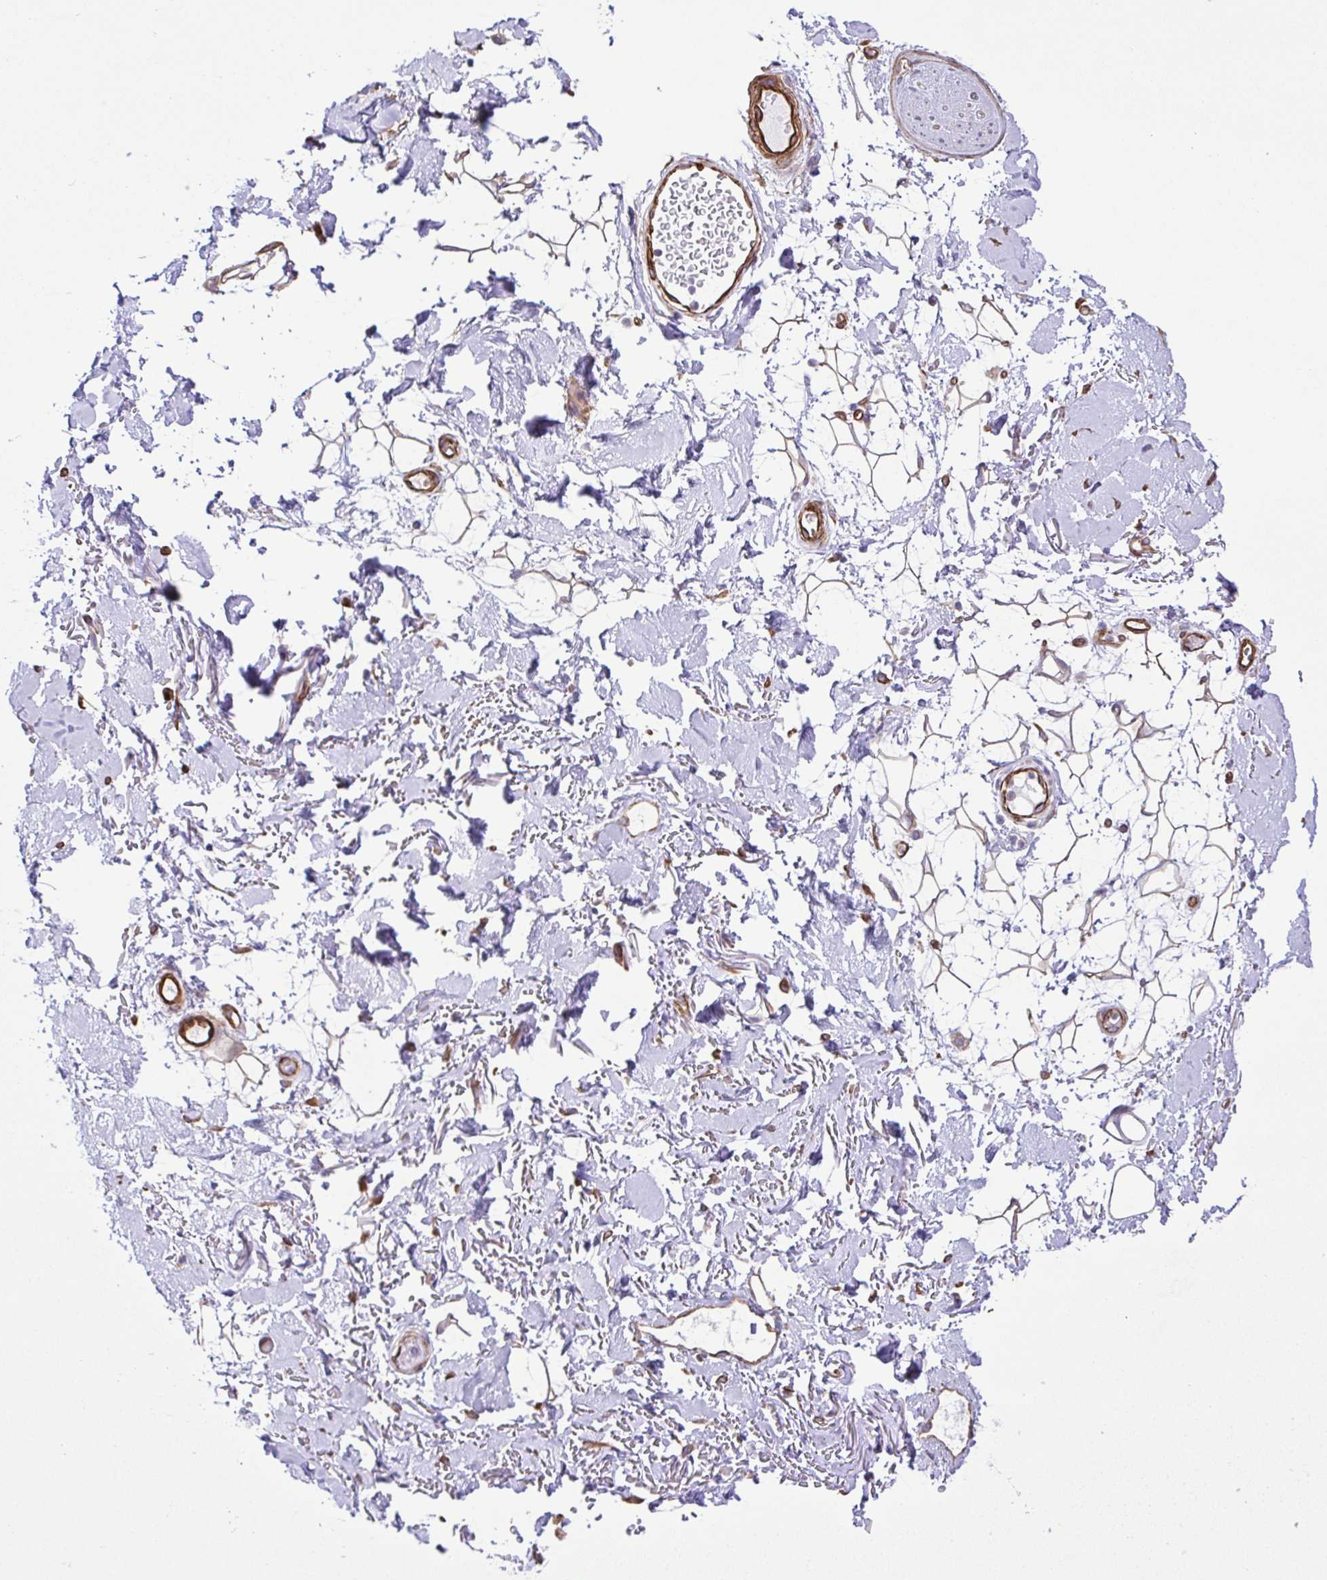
{"staining": {"intensity": "moderate", "quantity": "25%-75%", "location": "cytoplasmic/membranous"}, "tissue": "adipose tissue", "cell_type": "Adipocytes", "image_type": "normal", "snomed": [{"axis": "morphology", "description": "Normal tissue, NOS"}, {"axis": "topography", "description": "Anal"}, {"axis": "topography", "description": "Peripheral nerve tissue"}], "caption": "Human adipose tissue stained for a protein (brown) exhibits moderate cytoplasmic/membranous positive staining in about 25%-75% of adipocytes.", "gene": "FLT1", "patient": {"sex": "male", "age": 78}}